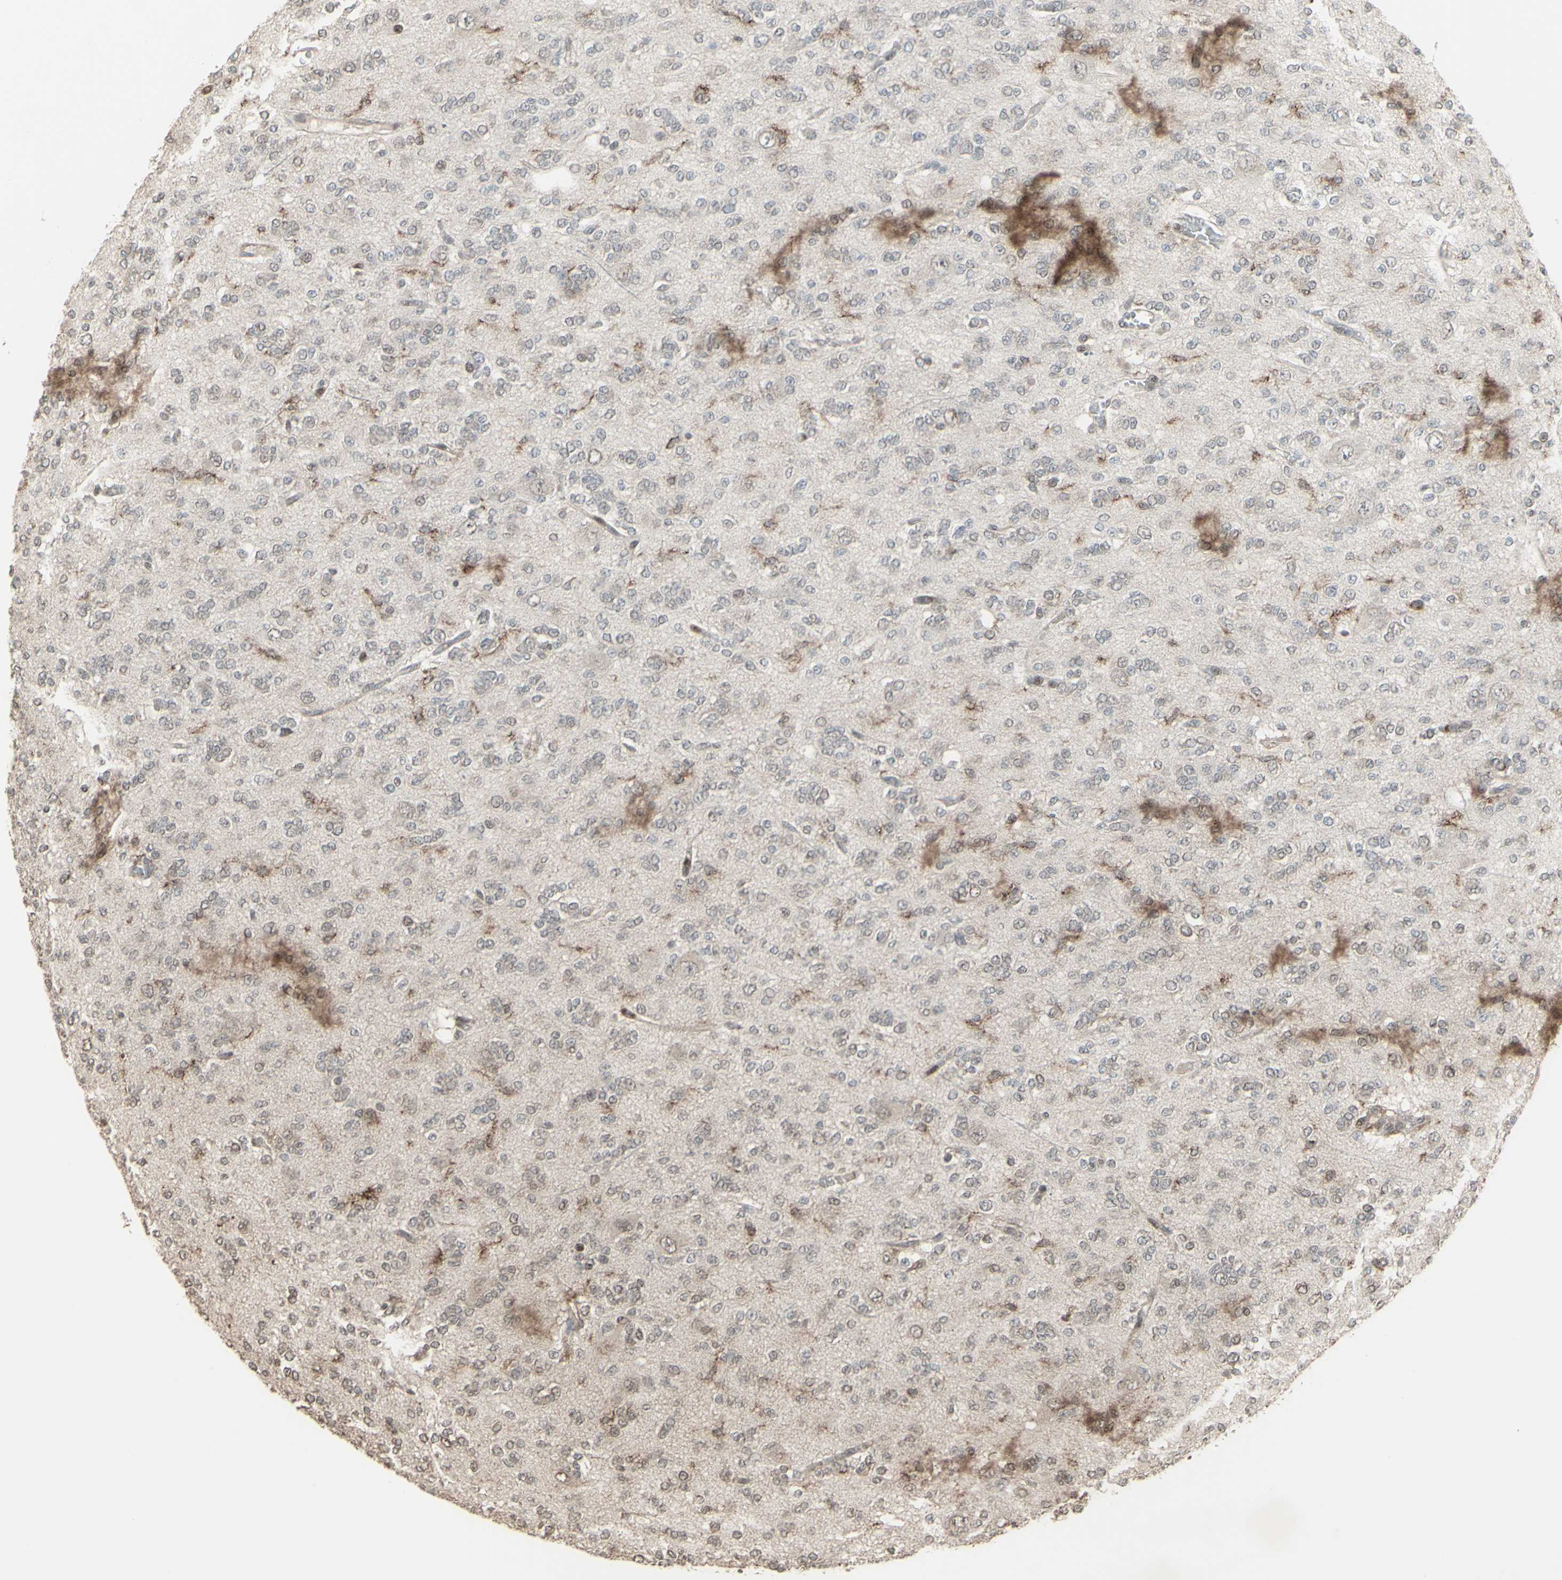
{"staining": {"intensity": "weak", "quantity": "<25%", "location": "cytoplasmic/membranous"}, "tissue": "glioma", "cell_type": "Tumor cells", "image_type": "cancer", "snomed": [{"axis": "morphology", "description": "Glioma, malignant, Low grade"}, {"axis": "topography", "description": "Brain"}], "caption": "This micrograph is of glioma stained with immunohistochemistry to label a protein in brown with the nuclei are counter-stained blue. There is no staining in tumor cells.", "gene": "CD33", "patient": {"sex": "male", "age": 38}}